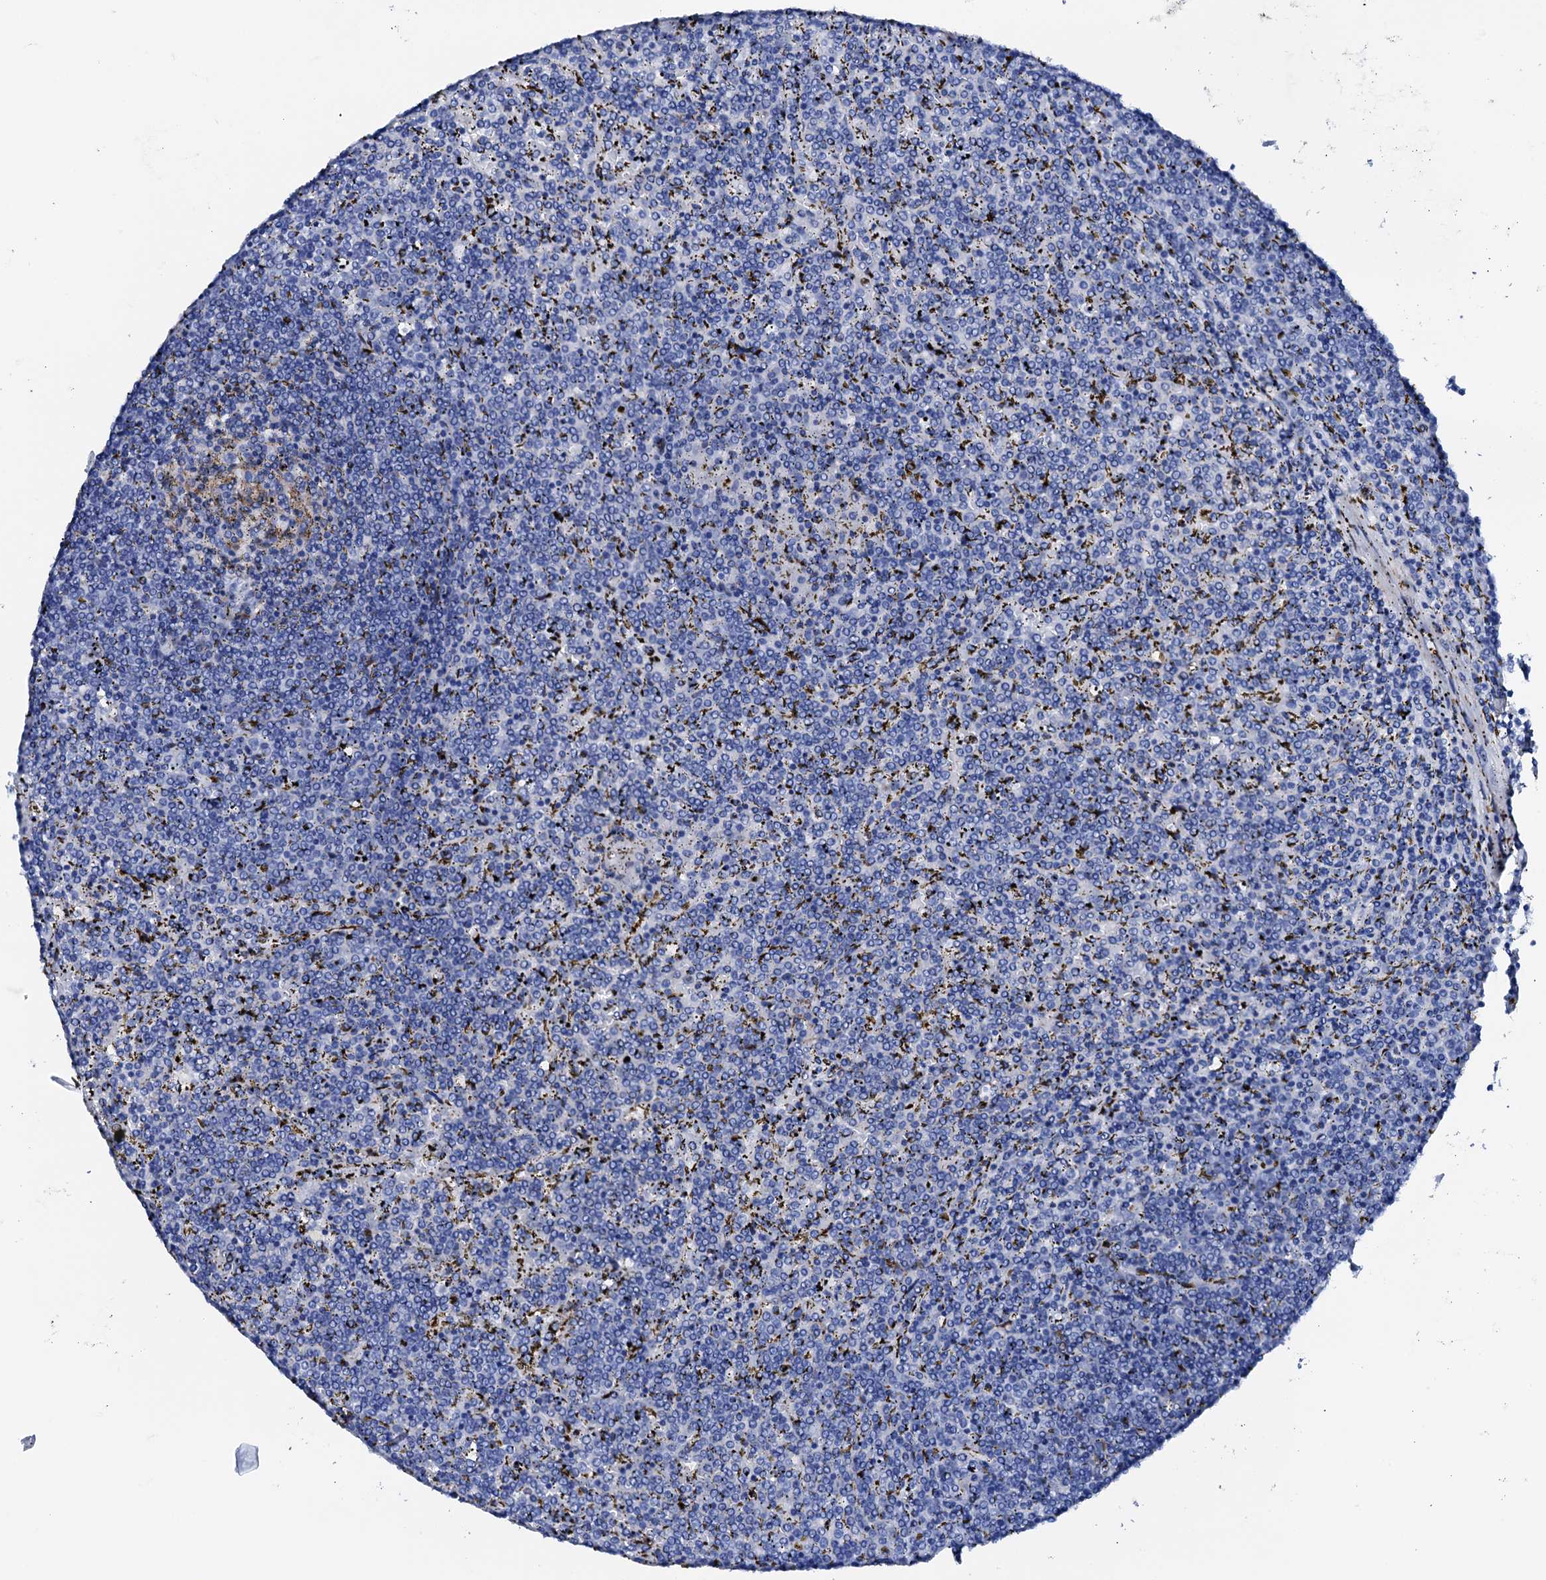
{"staining": {"intensity": "negative", "quantity": "none", "location": "none"}, "tissue": "lymphoma", "cell_type": "Tumor cells", "image_type": "cancer", "snomed": [{"axis": "morphology", "description": "Malignant lymphoma, non-Hodgkin's type, Low grade"}, {"axis": "topography", "description": "Spleen"}], "caption": "There is no significant staining in tumor cells of lymphoma.", "gene": "NRIP2", "patient": {"sex": "female", "age": 19}}